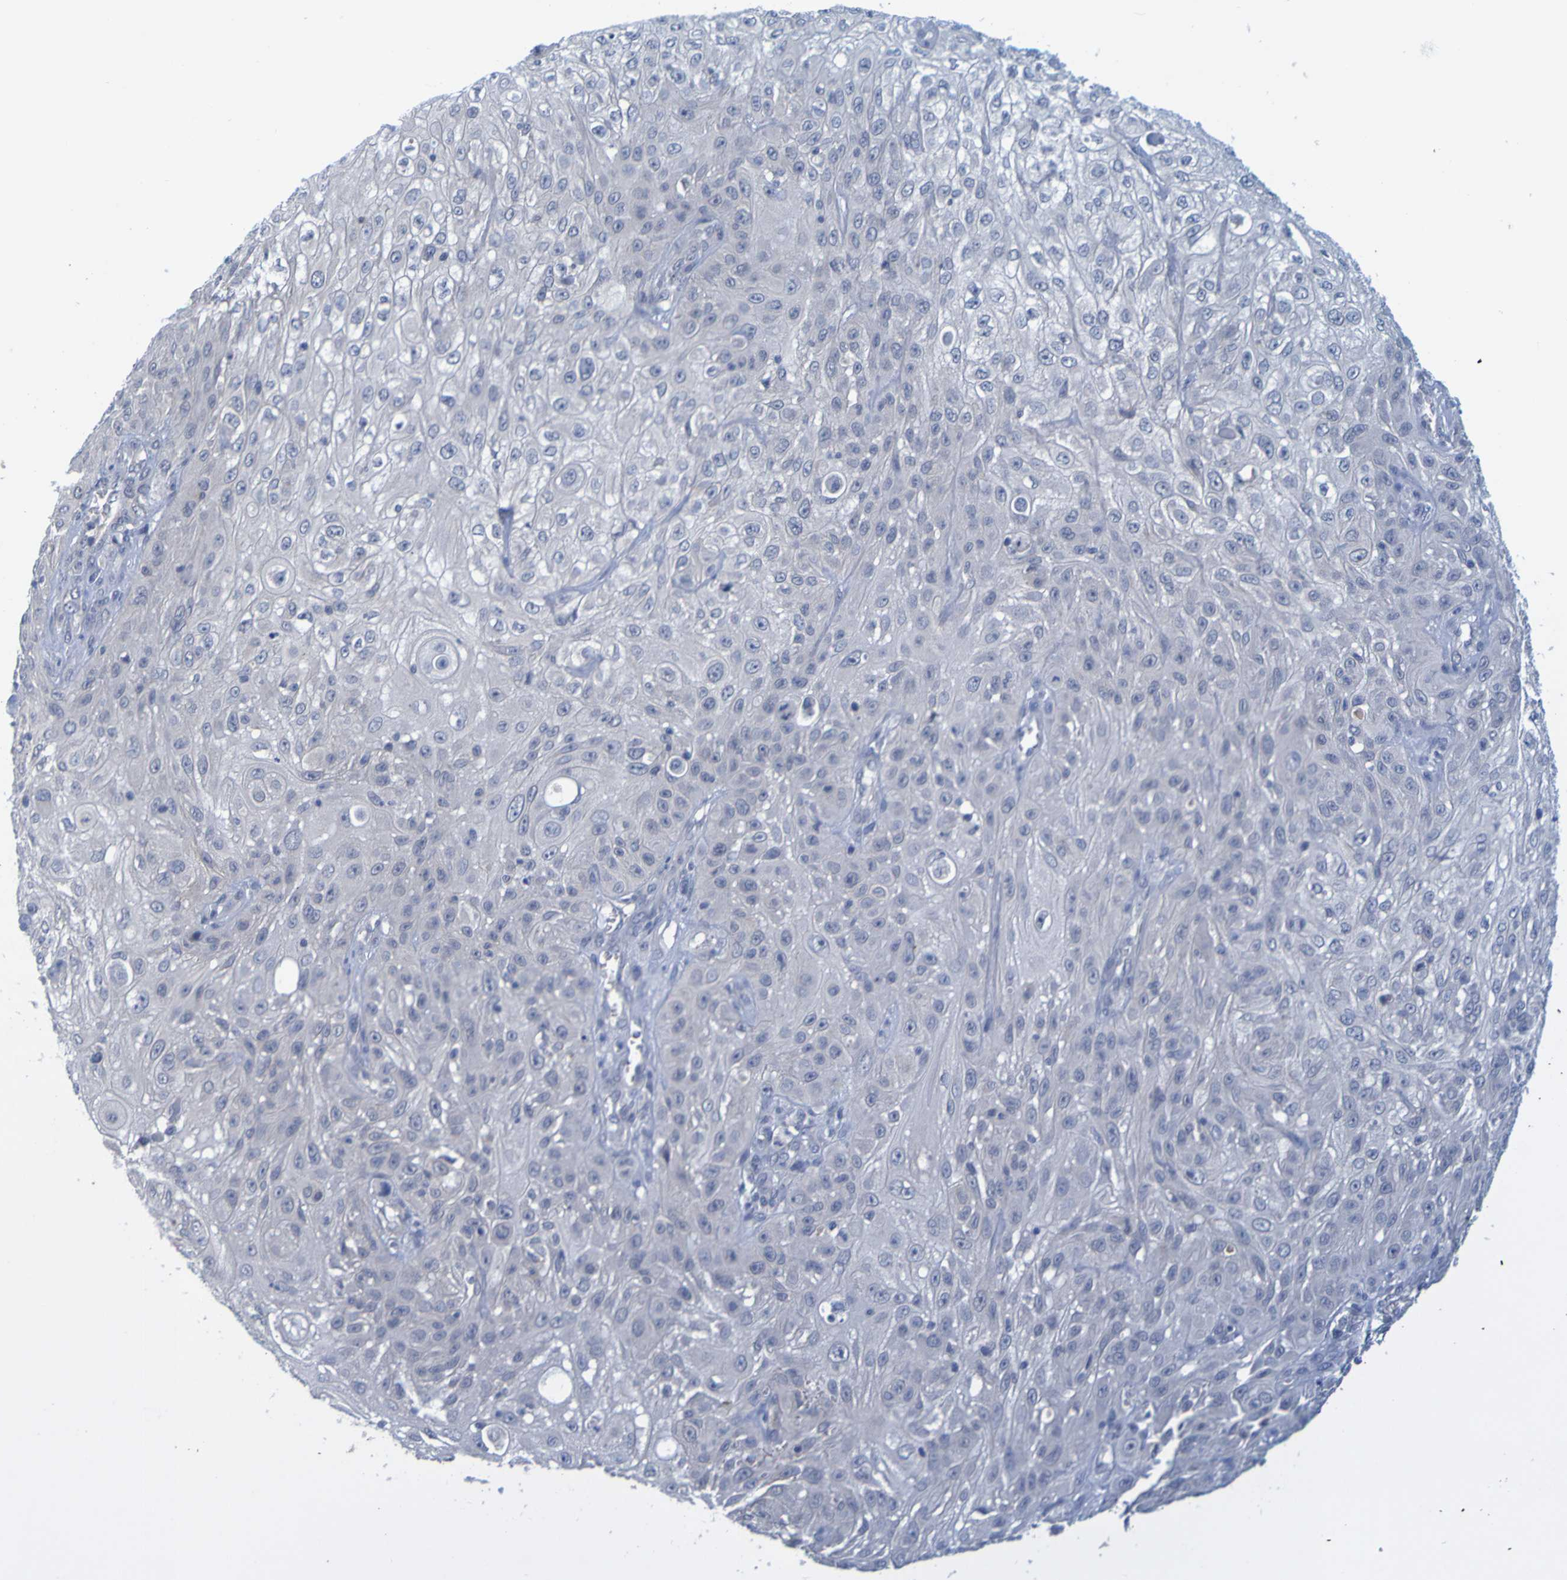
{"staining": {"intensity": "negative", "quantity": "none", "location": "none"}, "tissue": "skin cancer", "cell_type": "Tumor cells", "image_type": "cancer", "snomed": [{"axis": "morphology", "description": "Squamous cell carcinoma, NOS"}, {"axis": "topography", "description": "Skin"}], "caption": "This micrograph is of skin cancer stained with immunohistochemistry (IHC) to label a protein in brown with the nuclei are counter-stained blue. There is no positivity in tumor cells. (DAB (3,3'-diaminobenzidine) immunohistochemistry (IHC) visualized using brightfield microscopy, high magnification).", "gene": "ENDOU", "patient": {"sex": "male", "age": 75}}